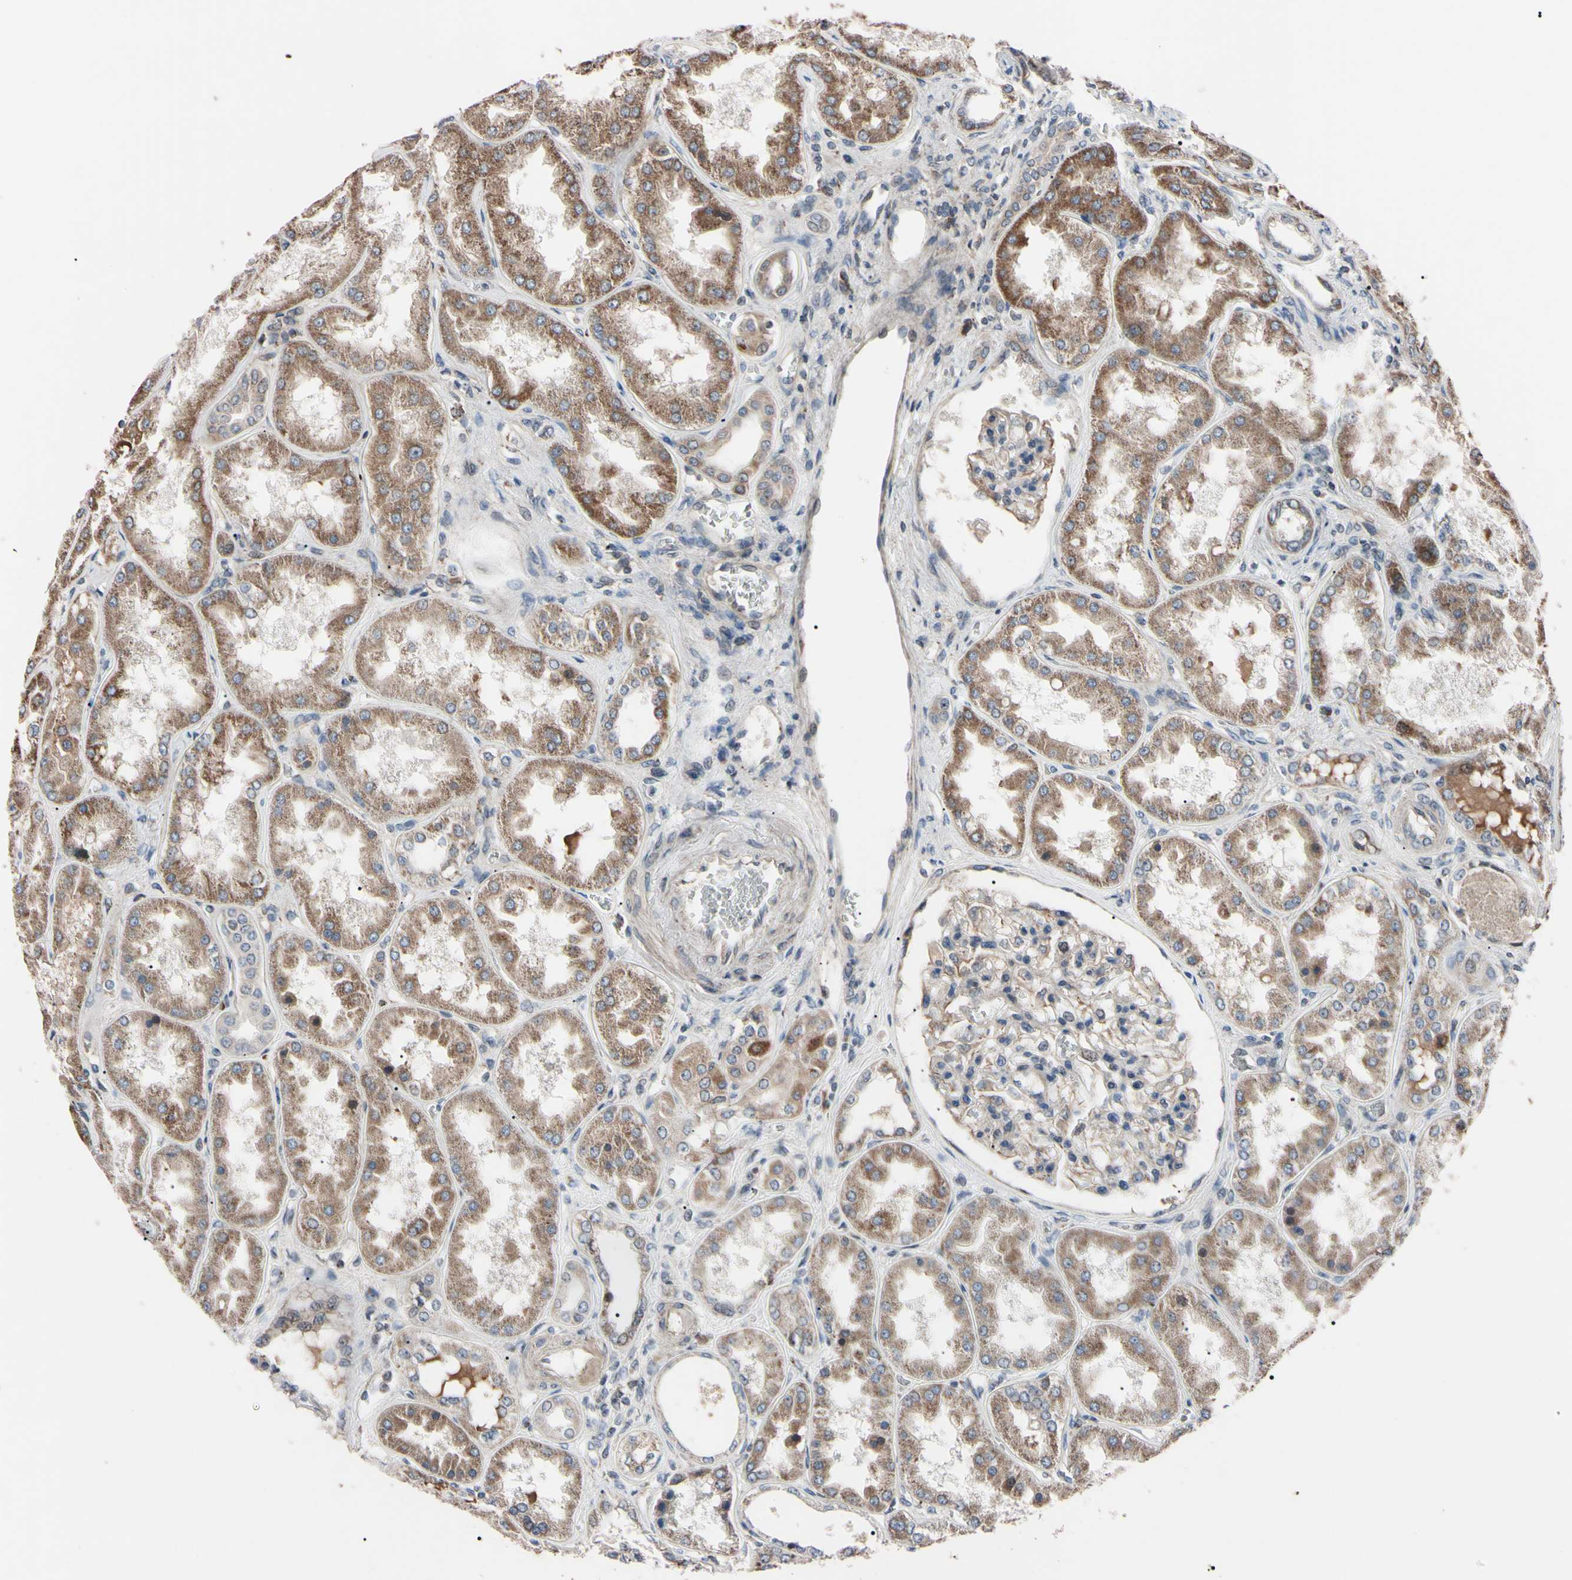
{"staining": {"intensity": "weak", "quantity": "25%-75%", "location": "cytoplasmic/membranous"}, "tissue": "kidney", "cell_type": "Cells in glomeruli", "image_type": "normal", "snomed": [{"axis": "morphology", "description": "Normal tissue, NOS"}, {"axis": "topography", "description": "Kidney"}], "caption": "This micrograph displays IHC staining of unremarkable kidney, with low weak cytoplasmic/membranous positivity in about 25%-75% of cells in glomeruli.", "gene": "TNFRSF1A", "patient": {"sex": "female", "age": 56}}